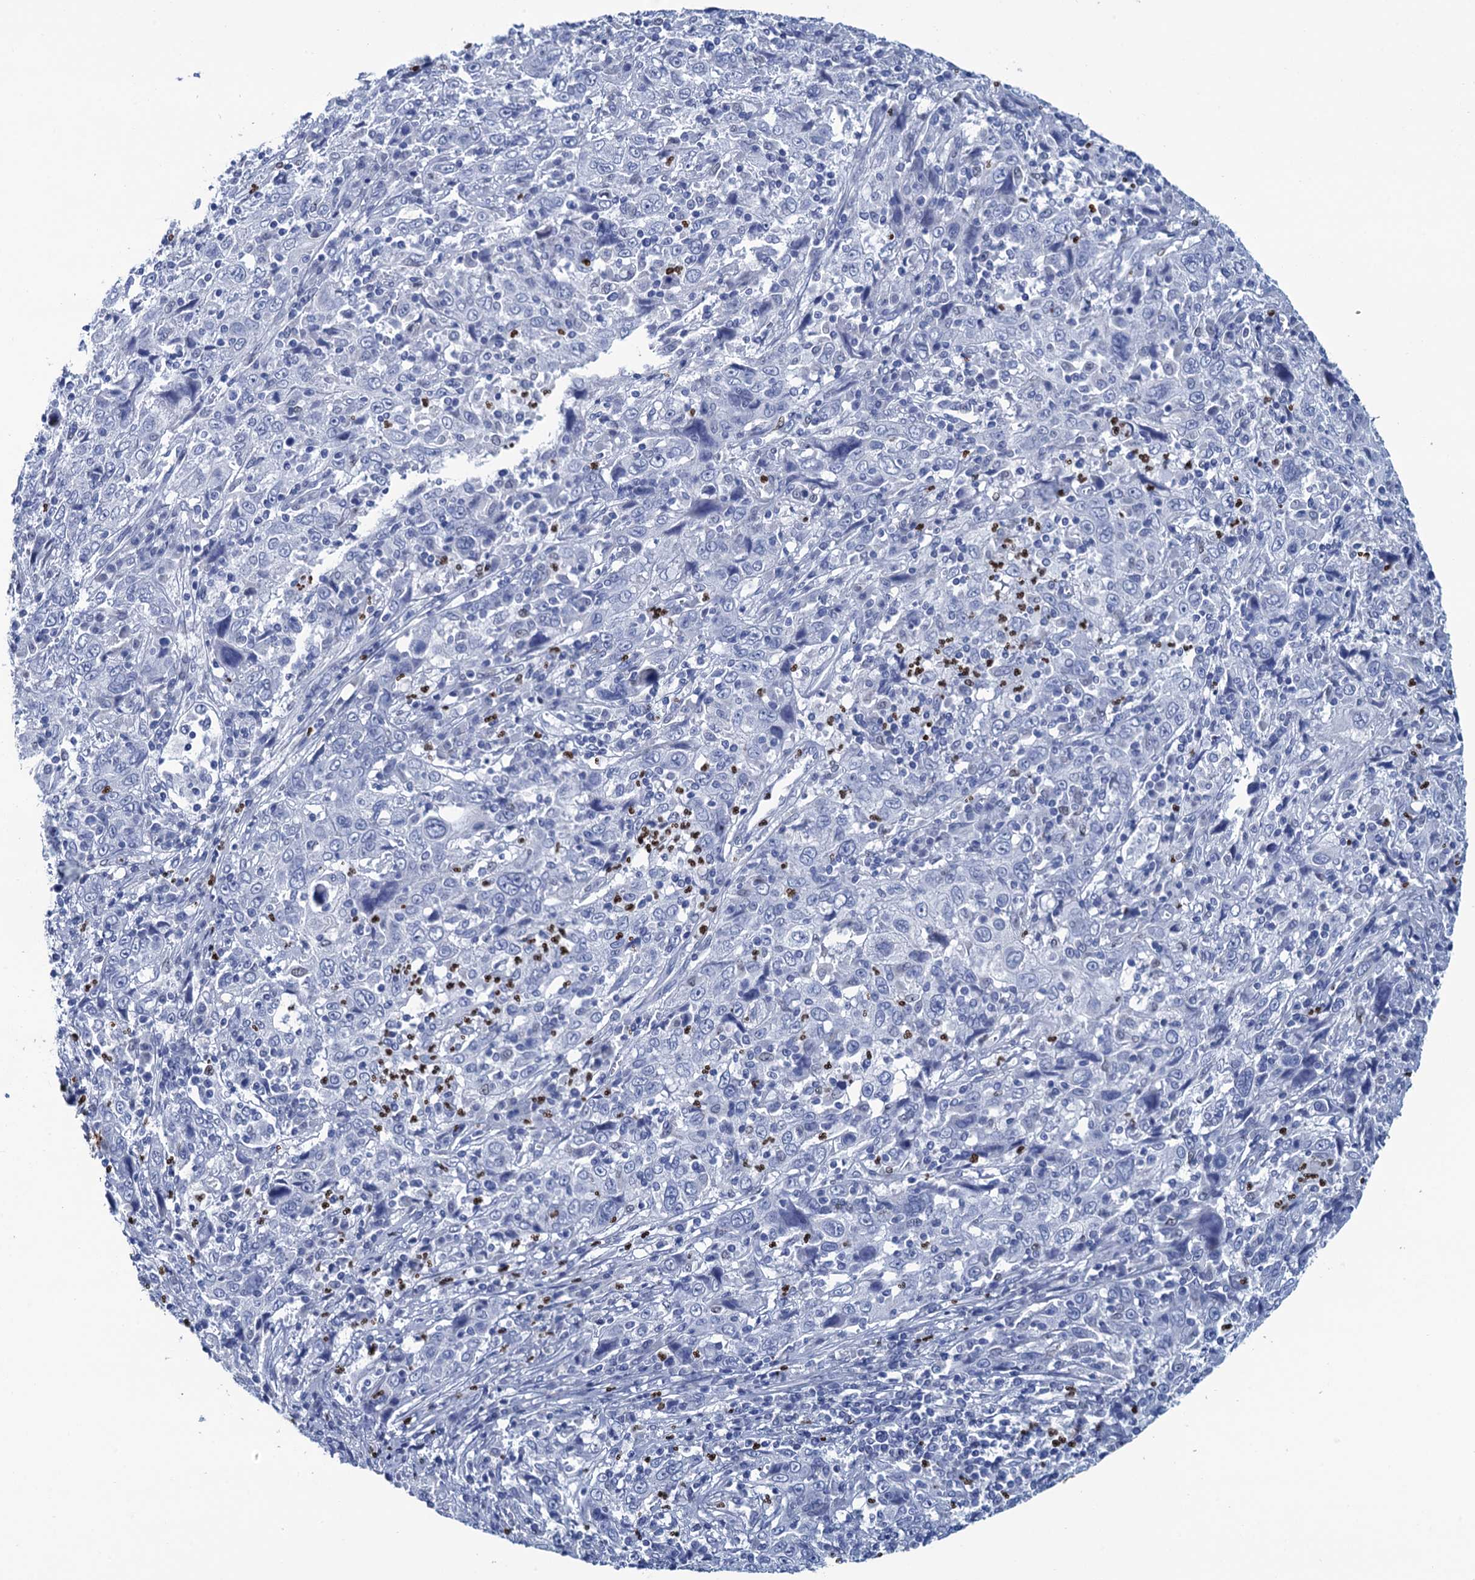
{"staining": {"intensity": "negative", "quantity": "none", "location": "none"}, "tissue": "cervical cancer", "cell_type": "Tumor cells", "image_type": "cancer", "snomed": [{"axis": "morphology", "description": "Squamous cell carcinoma, NOS"}, {"axis": "topography", "description": "Cervix"}], "caption": "Cervical cancer was stained to show a protein in brown. There is no significant staining in tumor cells. Brightfield microscopy of immunohistochemistry stained with DAB (brown) and hematoxylin (blue), captured at high magnification.", "gene": "RHCG", "patient": {"sex": "female", "age": 46}}